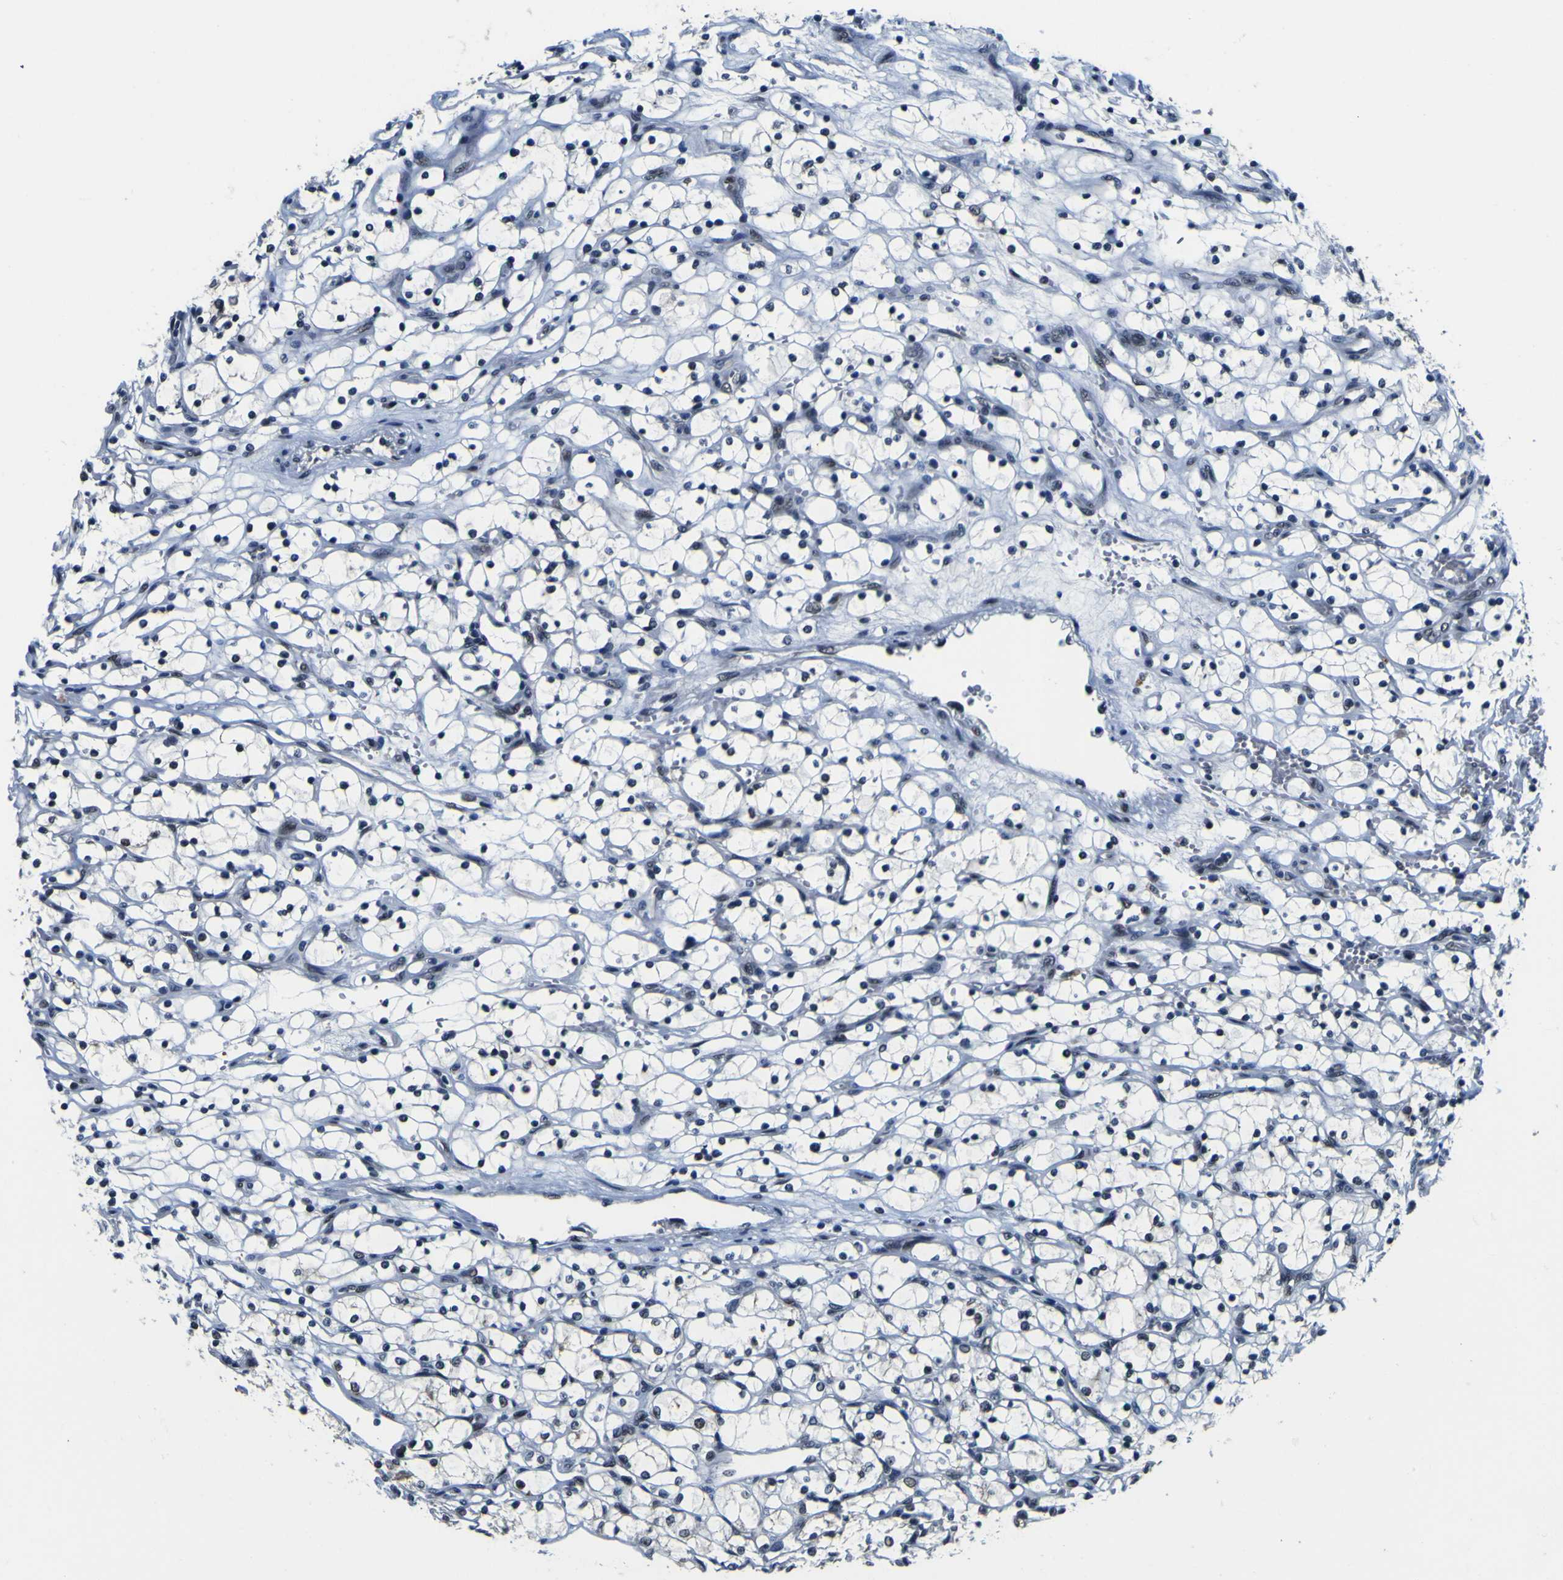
{"staining": {"intensity": "negative", "quantity": "none", "location": "none"}, "tissue": "renal cancer", "cell_type": "Tumor cells", "image_type": "cancer", "snomed": [{"axis": "morphology", "description": "Adenocarcinoma, NOS"}, {"axis": "topography", "description": "Kidney"}], "caption": "An IHC micrograph of renal cancer is shown. There is no staining in tumor cells of renal cancer. (Stains: DAB IHC with hematoxylin counter stain, Microscopy: brightfield microscopy at high magnification).", "gene": "CUL4B", "patient": {"sex": "female", "age": 69}}